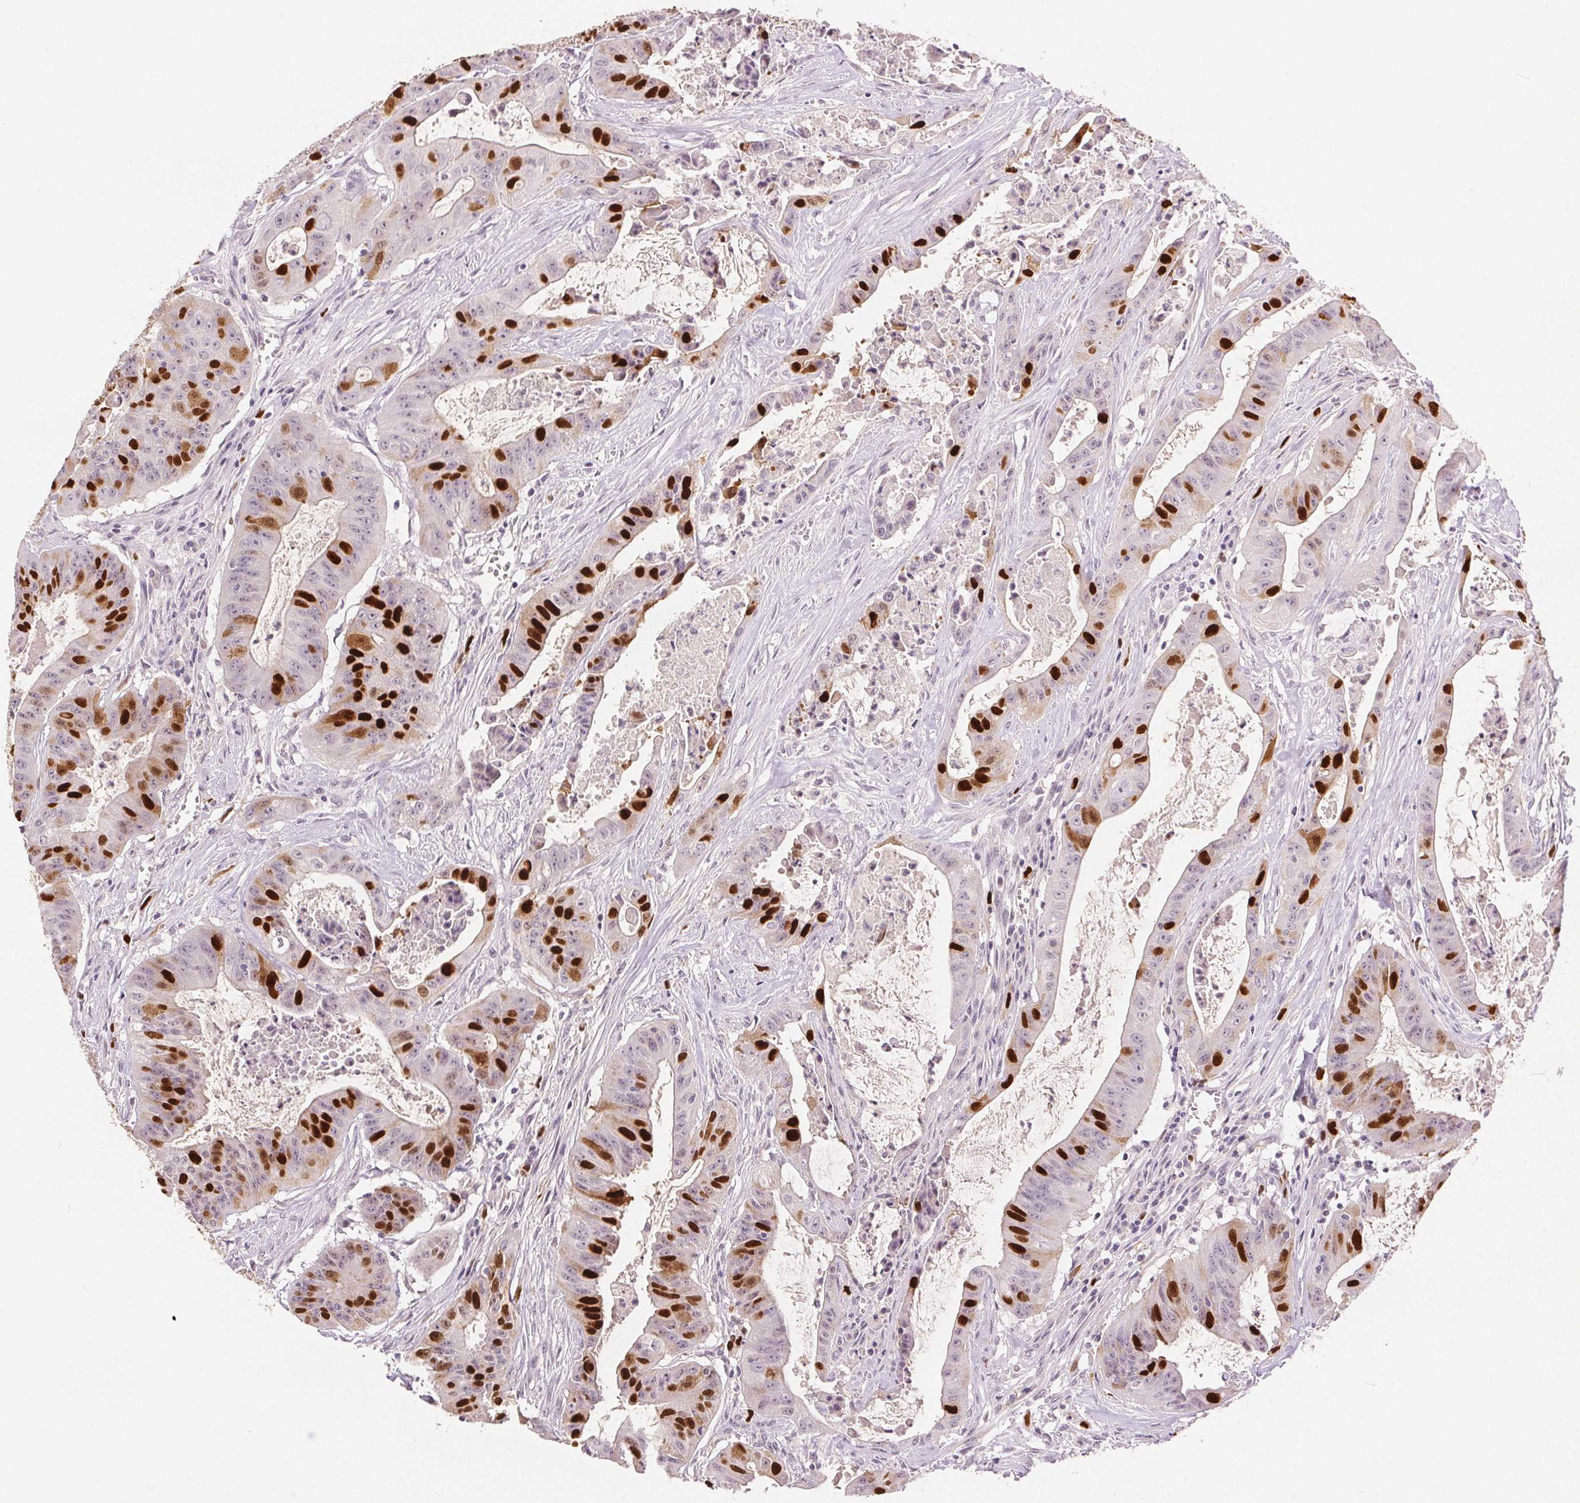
{"staining": {"intensity": "strong", "quantity": "25%-75%", "location": "nuclear"}, "tissue": "colorectal cancer", "cell_type": "Tumor cells", "image_type": "cancer", "snomed": [{"axis": "morphology", "description": "Adenocarcinoma, NOS"}, {"axis": "topography", "description": "Colon"}], "caption": "Strong nuclear staining is identified in about 25%-75% of tumor cells in colorectal cancer (adenocarcinoma).", "gene": "ANLN", "patient": {"sex": "male", "age": 33}}